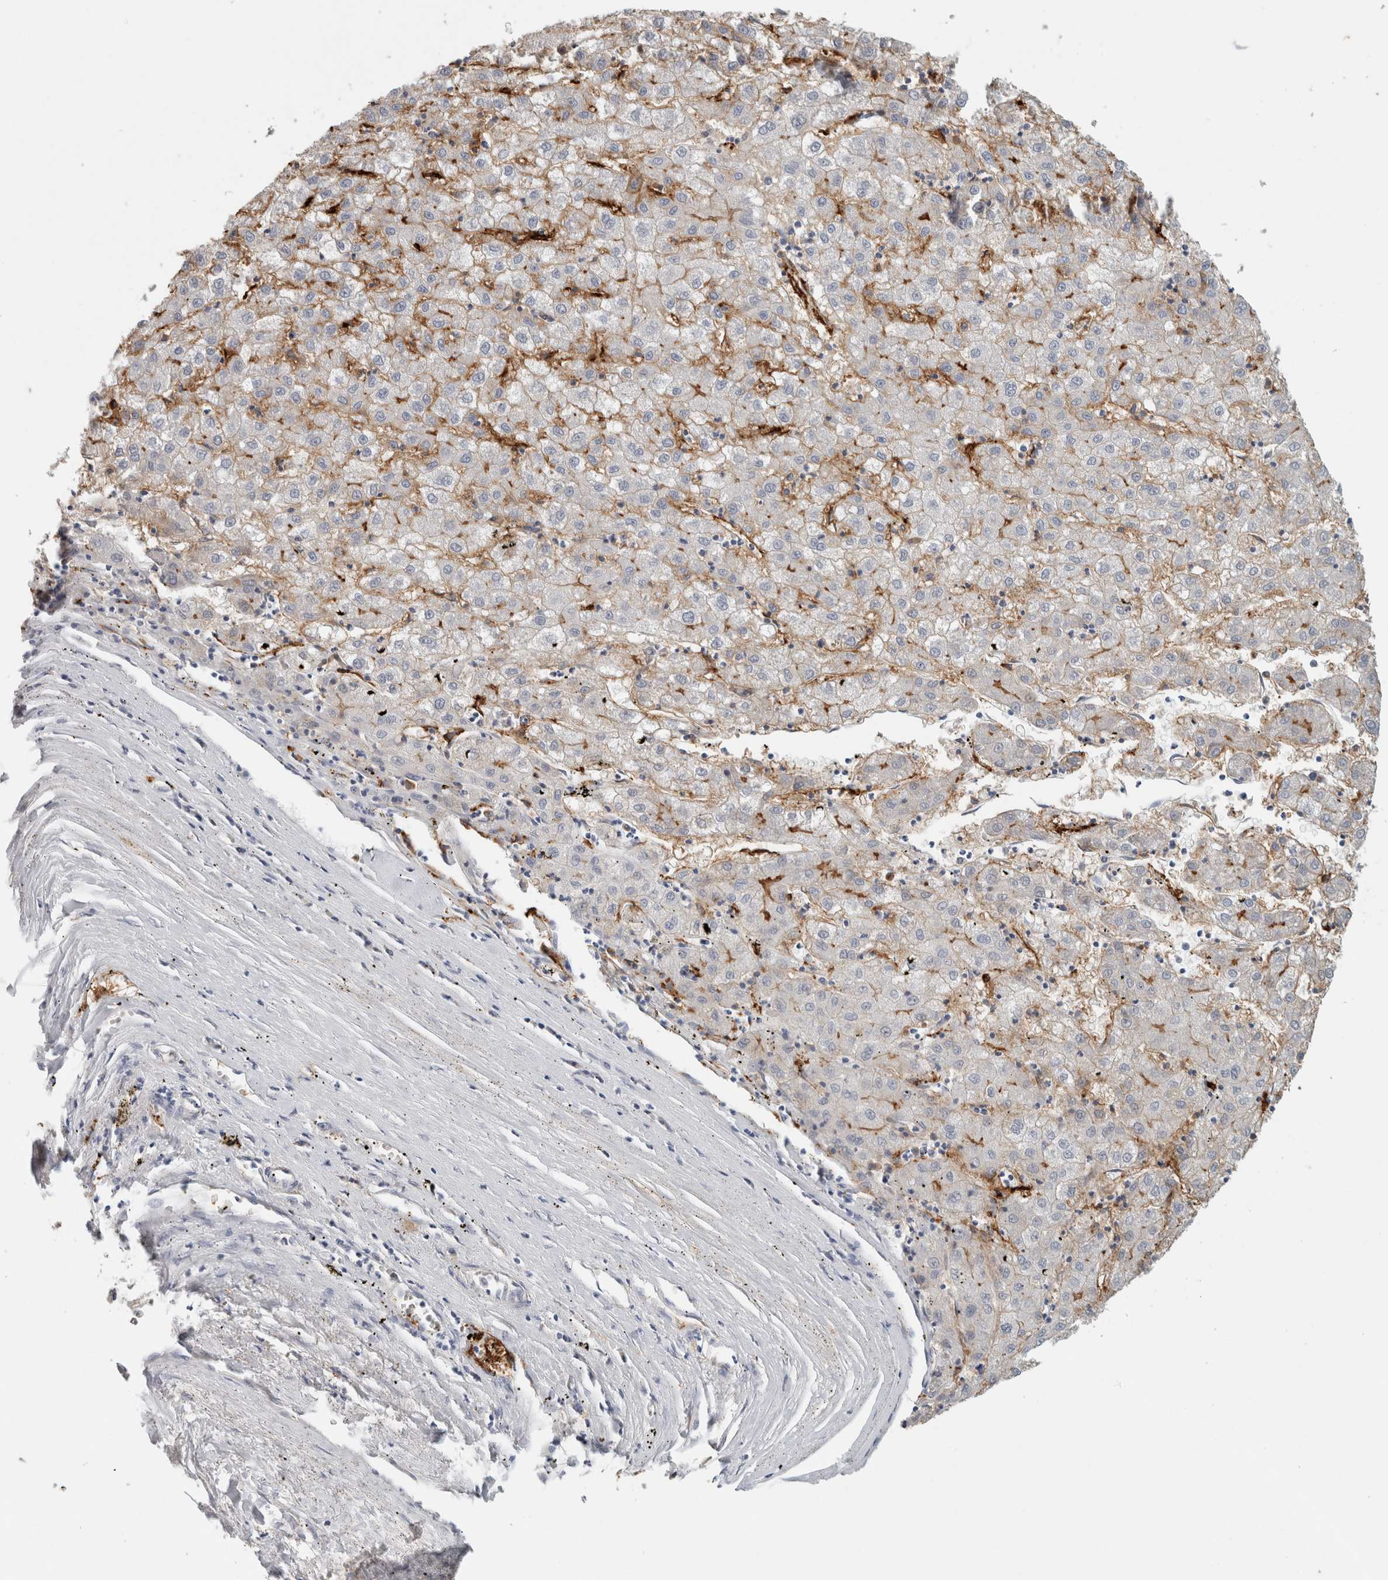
{"staining": {"intensity": "weak", "quantity": "<25%", "location": "cytoplasmic/membranous"}, "tissue": "liver cancer", "cell_type": "Tumor cells", "image_type": "cancer", "snomed": [{"axis": "morphology", "description": "Carcinoma, Hepatocellular, NOS"}, {"axis": "topography", "description": "Liver"}], "caption": "DAB (3,3'-diaminobenzidine) immunohistochemical staining of human hepatocellular carcinoma (liver) displays no significant positivity in tumor cells. (Stains: DAB IHC with hematoxylin counter stain, Microscopy: brightfield microscopy at high magnification).", "gene": "CD36", "patient": {"sex": "male", "age": 72}}